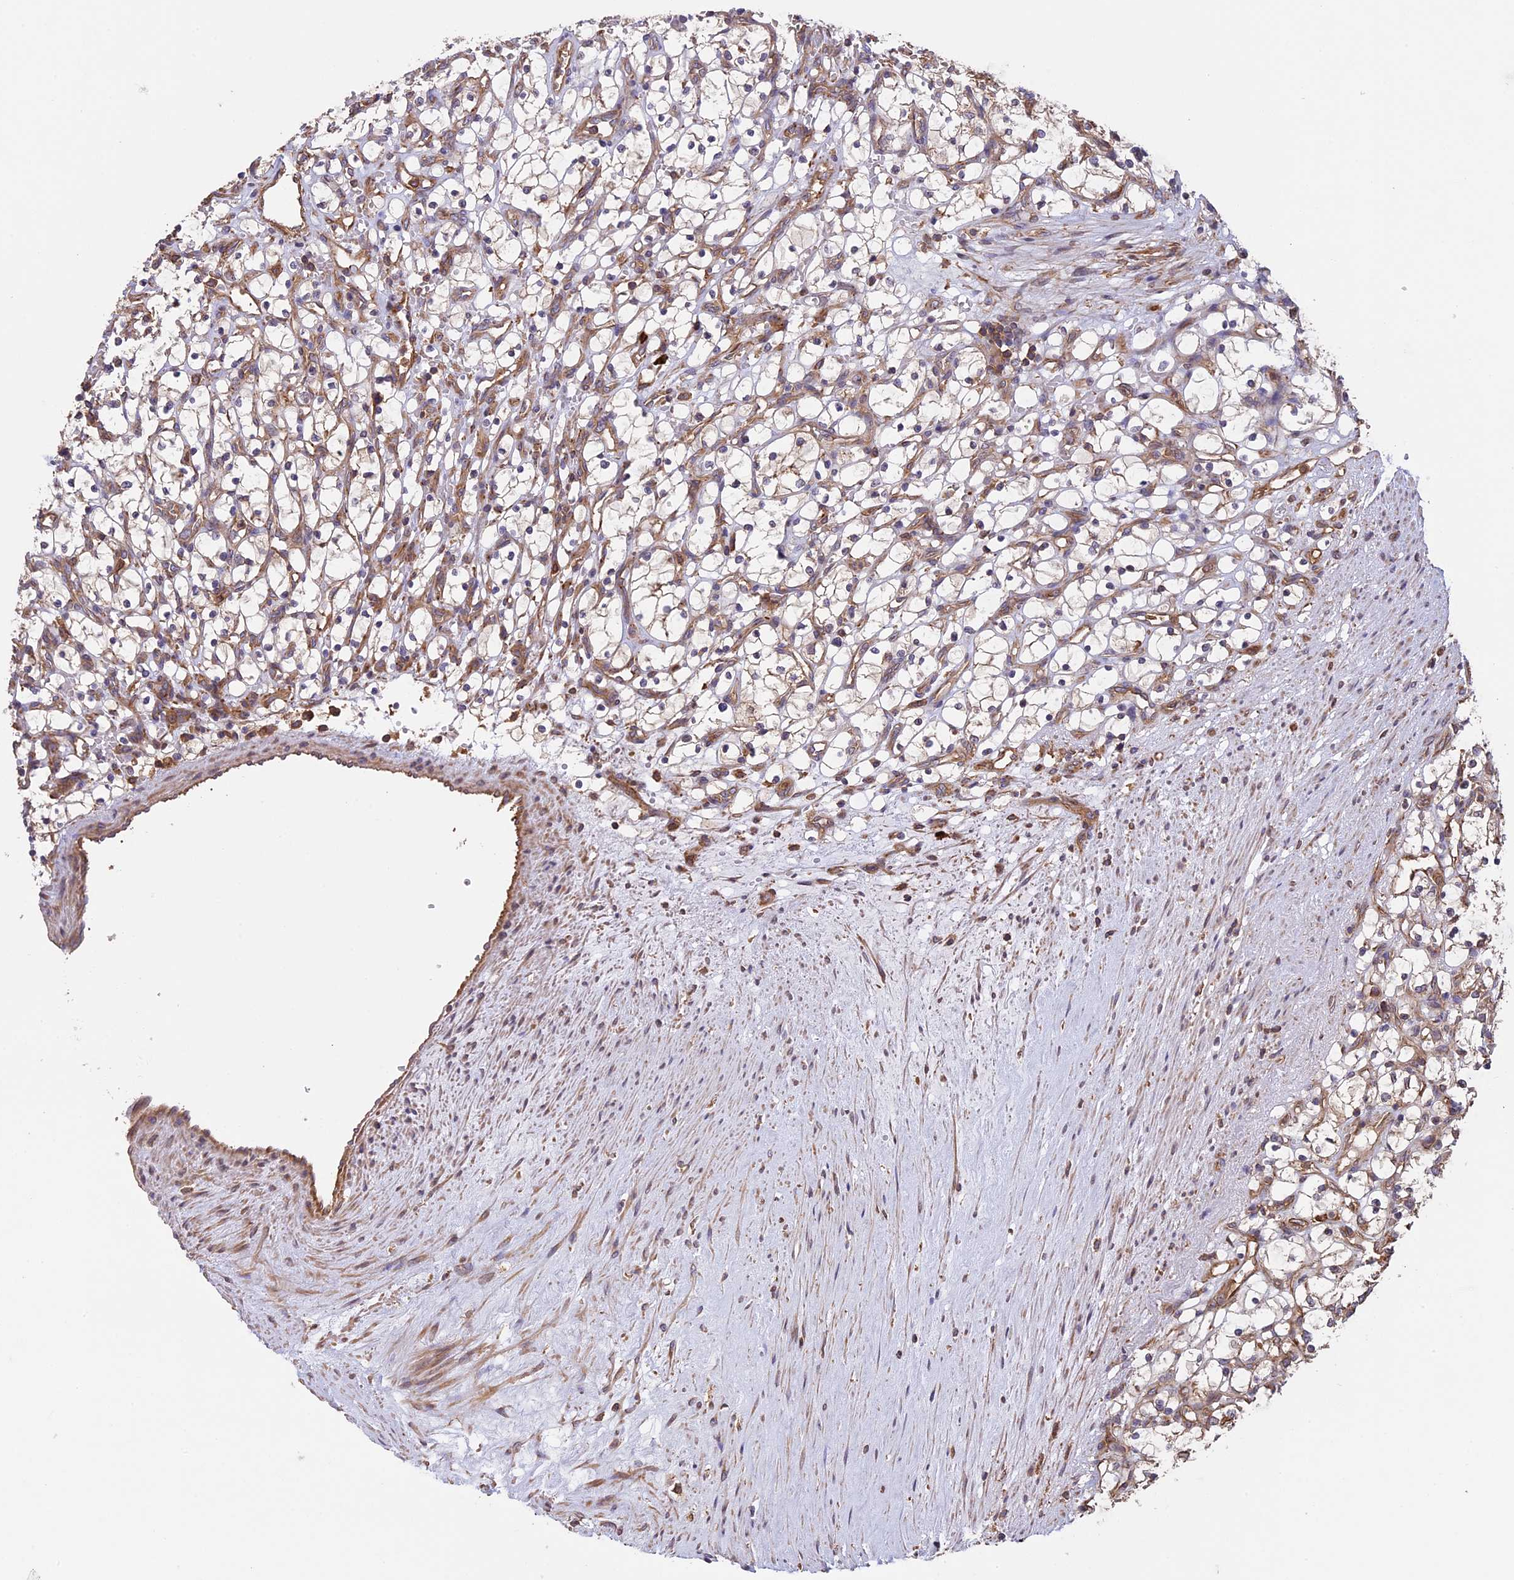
{"staining": {"intensity": "moderate", "quantity": "25%-75%", "location": "cytoplasmic/membranous"}, "tissue": "renal cancer", "cell_type": "Tumor cells", "image_type": "cancer", "snomed": [{"axis": "morphology", "description": "Adenocarcinoma, NOS"}, {"axis": "topography", "description": "Kidney"}], "caption": "Approximately 25%-75% of tumor cells in human renal adenocarcinoma display moderate cytoplasmic/membranous protein positivity as visualized by brown immunohistochemical staining.", "gene": "GAS8", "patient": {"sex": "female", "age": 69}}